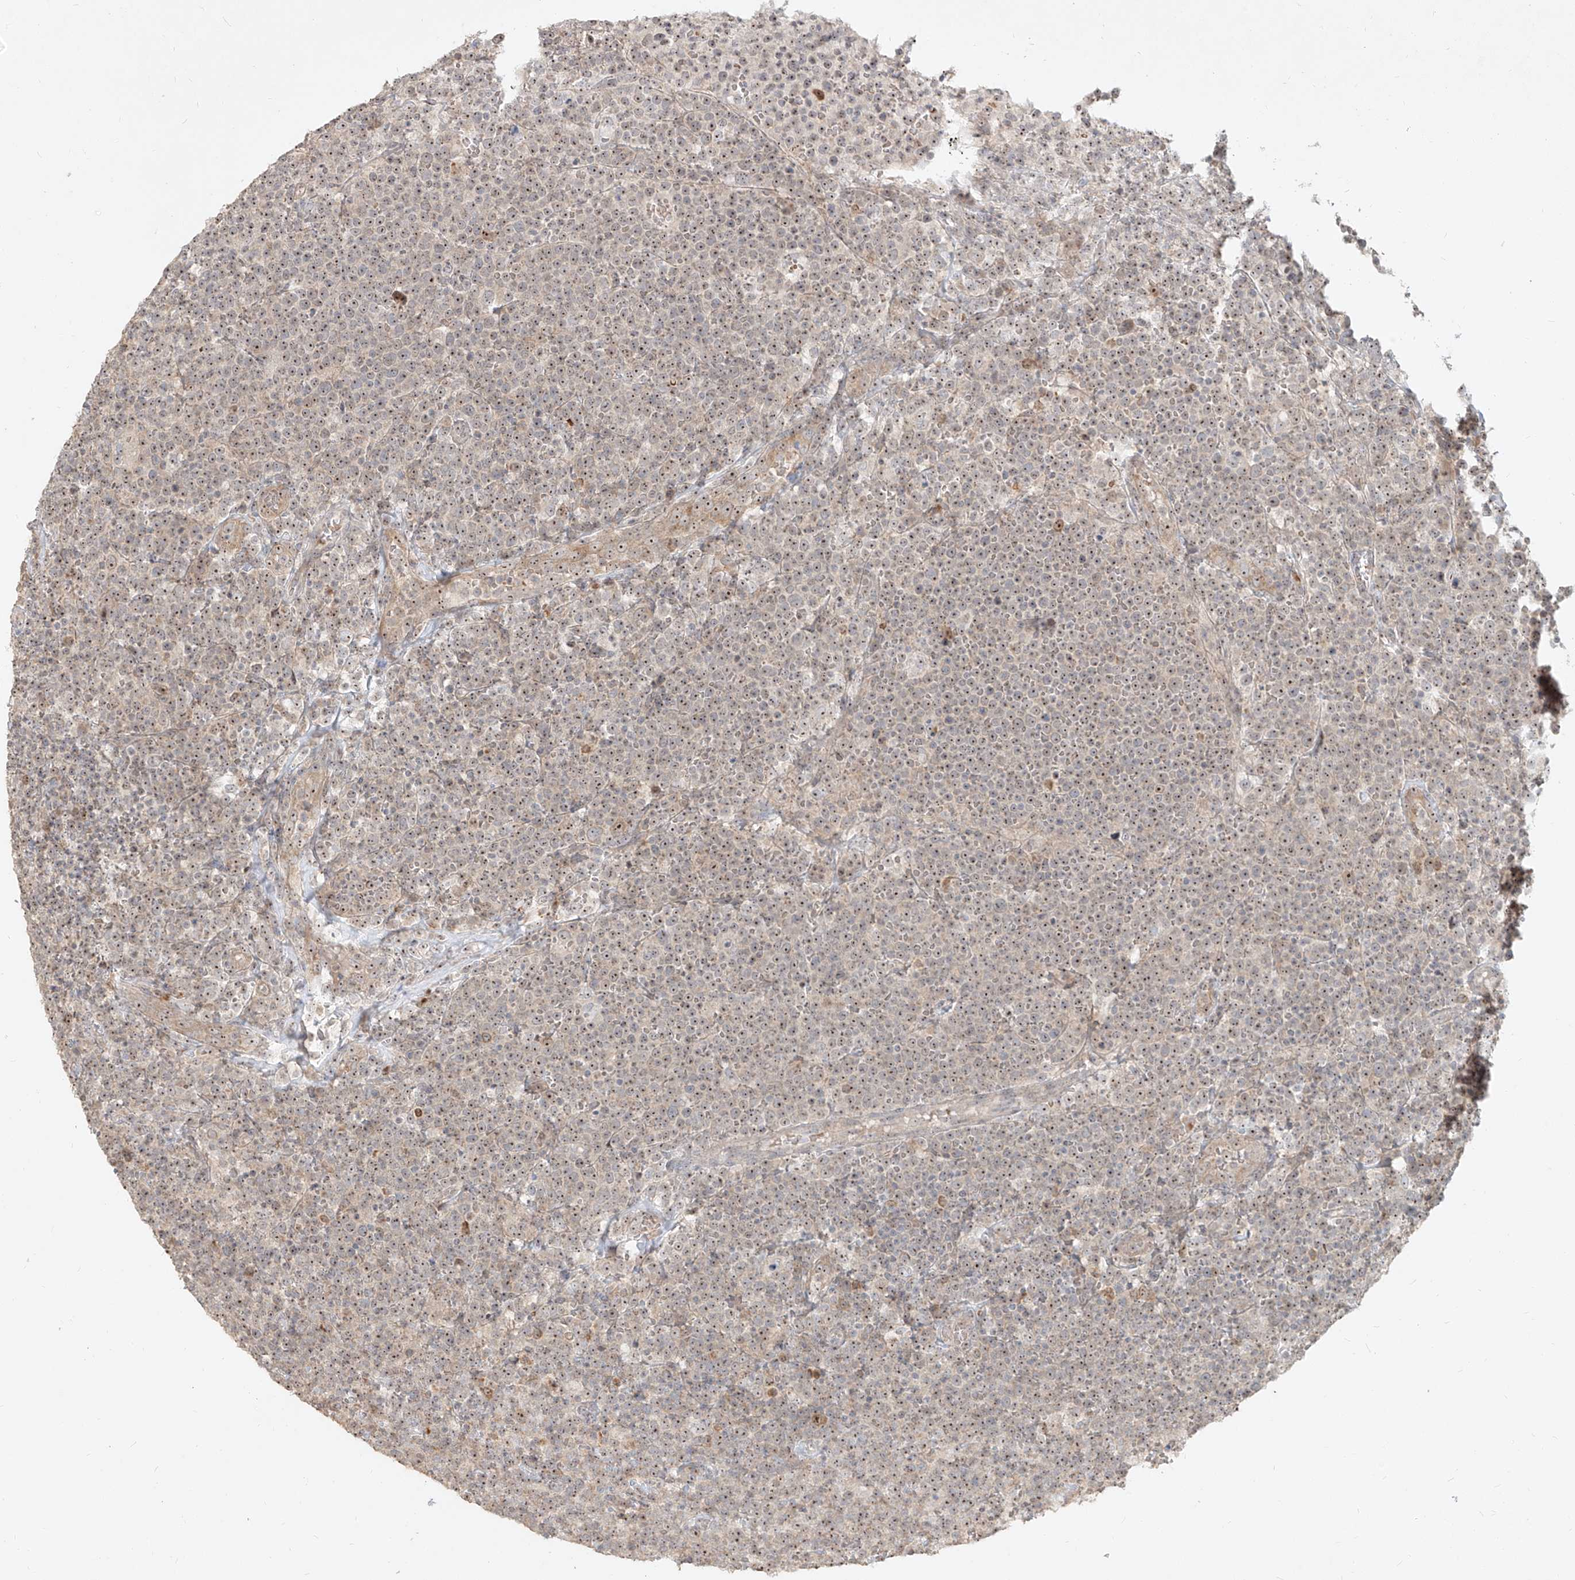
{"staining": {"intensity": "moderate", "quantity": "25%-75%", "location": "nuclear"}, "tissue": "lymphoma", "cell_type": "Tumor cells", "image_type": "cancer", "snomed": [{"axis": "morphology", "description": "Malignant lymphoma, non-Hodgkin's type, High grade"}, {"axis": "topography", "description": "Lymph node"}], "caption": "Protein staining of high-grade malignant lymphoma, non-Hodgkin's type tissue shows moderate nuclear positivity in about 25%-75% of tumor cells.", "gene": "BYSL", "patient": {"sex": "male", "age": 61}}